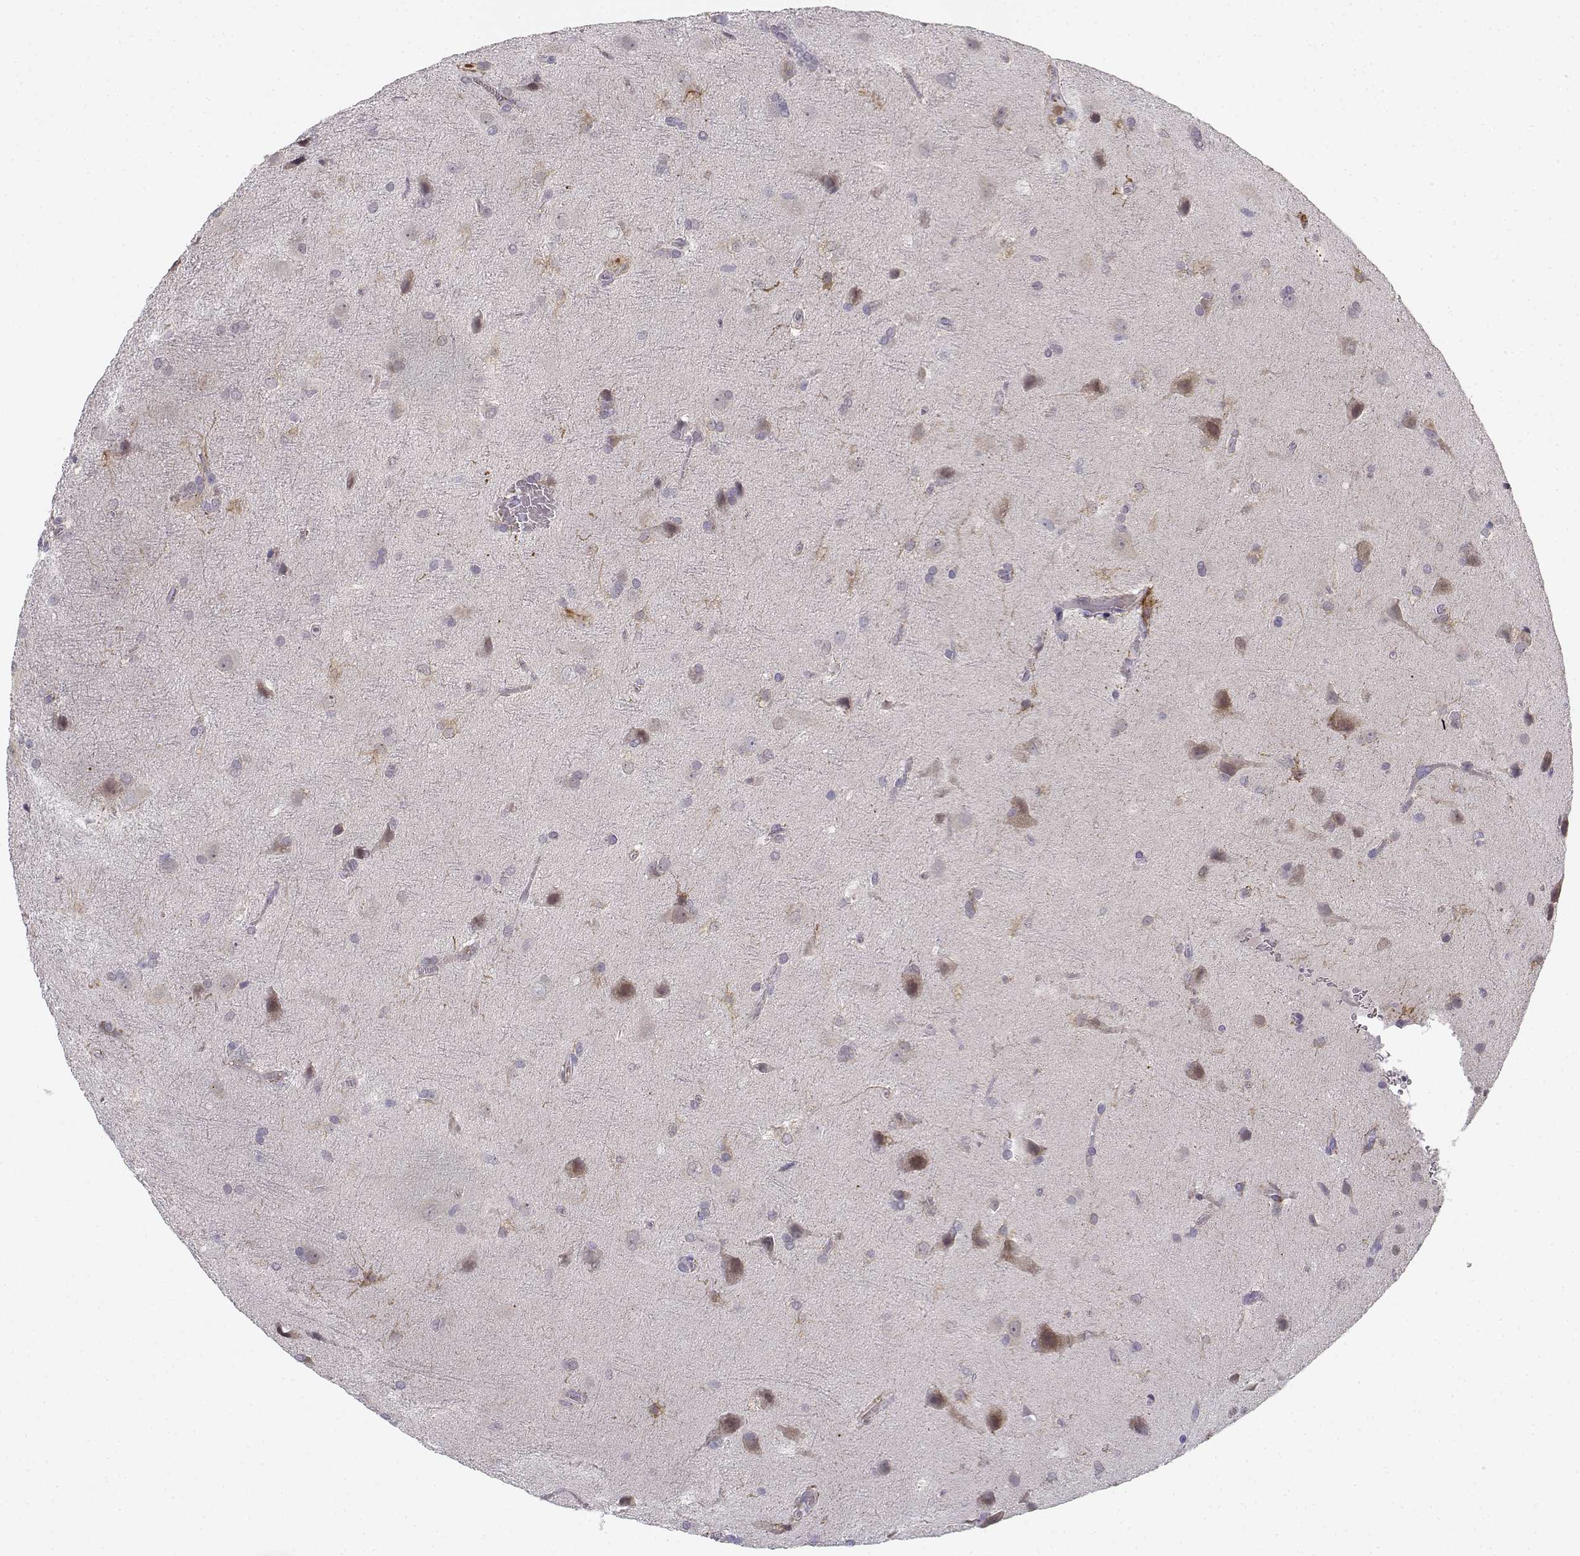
{"staining": {"intensity": "negative", "quantity": "none", "location": "none"}, "tissue": "glioma", "cell_type": "Tumor cells", "image_type": "cancer", "snomed": [{"axis": "morphology", "description": "Glioma, malignant, Low grade"}, {"axis": "topography", "description": "Brain"}], "caption": "There is no significant expression in tumor cells of glioma. Nuclei are stained in blue.", "gene": "DDX25", "patient": {"sex": "male", "age": 58}}